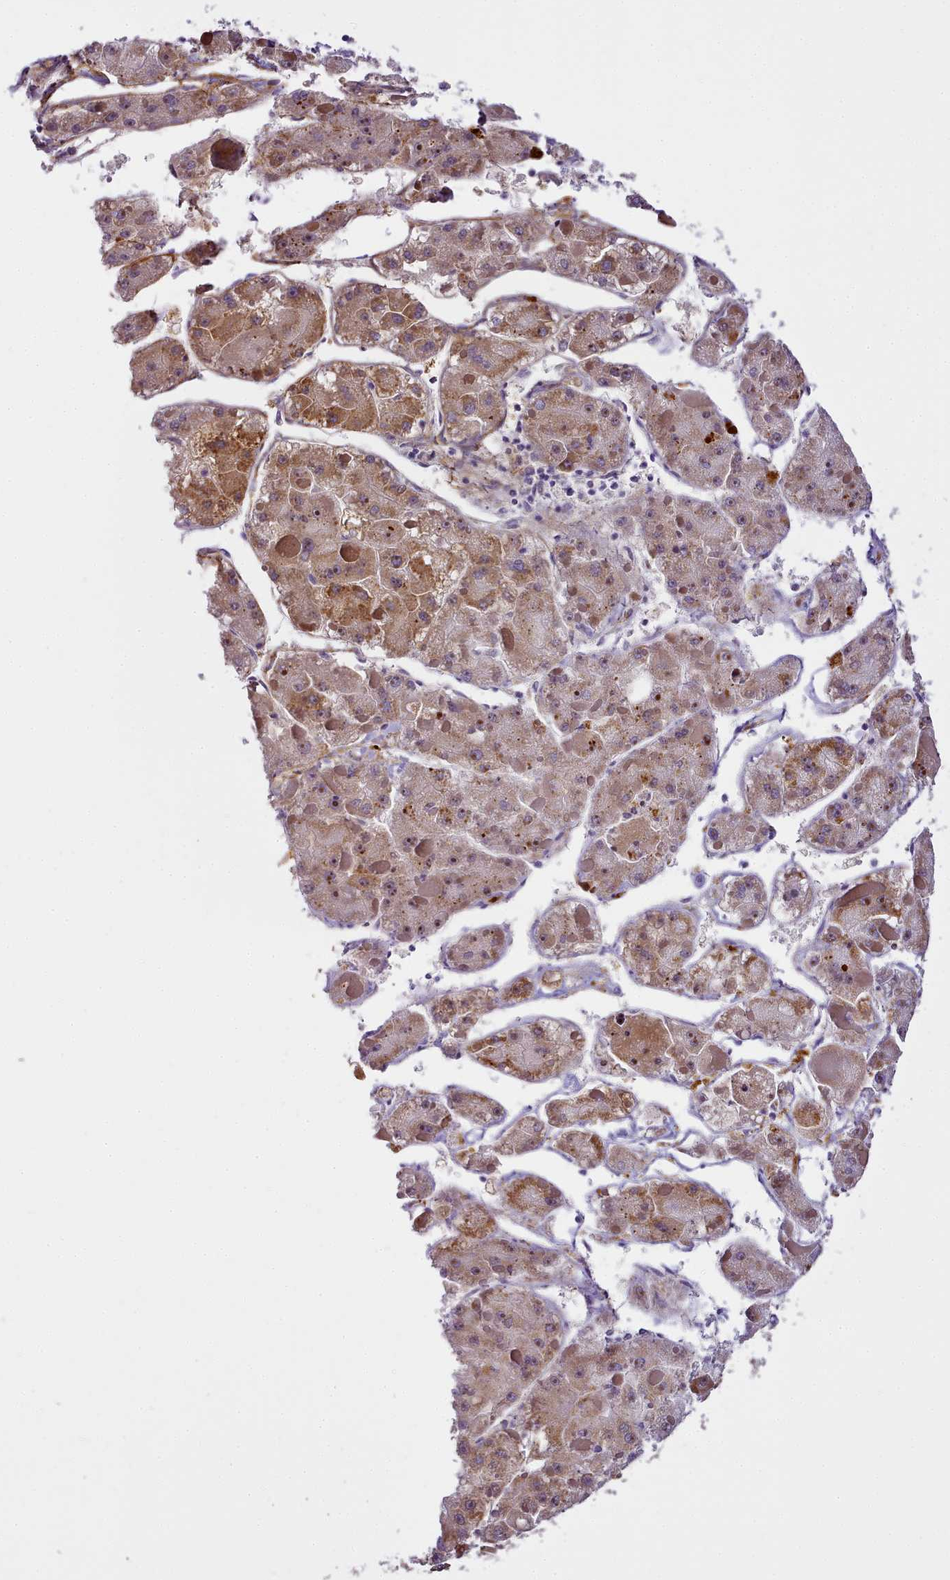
{"staining": {"intensity": "moderate", "quantity": ">75%", "location": "cytoplasmic/membranous,nuclear"}, "tissue": "liver cancer", "cell_type": "Tumor cells", "image_type": "cancer", "snomed": [{"axis": "morphology", "description": "Carcinoma, Hepatocellular, NOS"}, {"axis": "topography", "description": "Liver"}], "caption": "Immunohistochemistry (IHC) staining of hepatocellular carcinoma (liver), which reveals medium levels of moderate cytoplasmic/membranous and nuclear positivity in about >75% of tumor cells indicating moderate cytoplasmic/membranous and nuclear protein staining. The staining was performed using DAB (brown) for protein detection and nuclei were counterstained in hematoxylin (blue).", "gene": "NBPF1", "patient": {"sex": "female", "age": 73}}